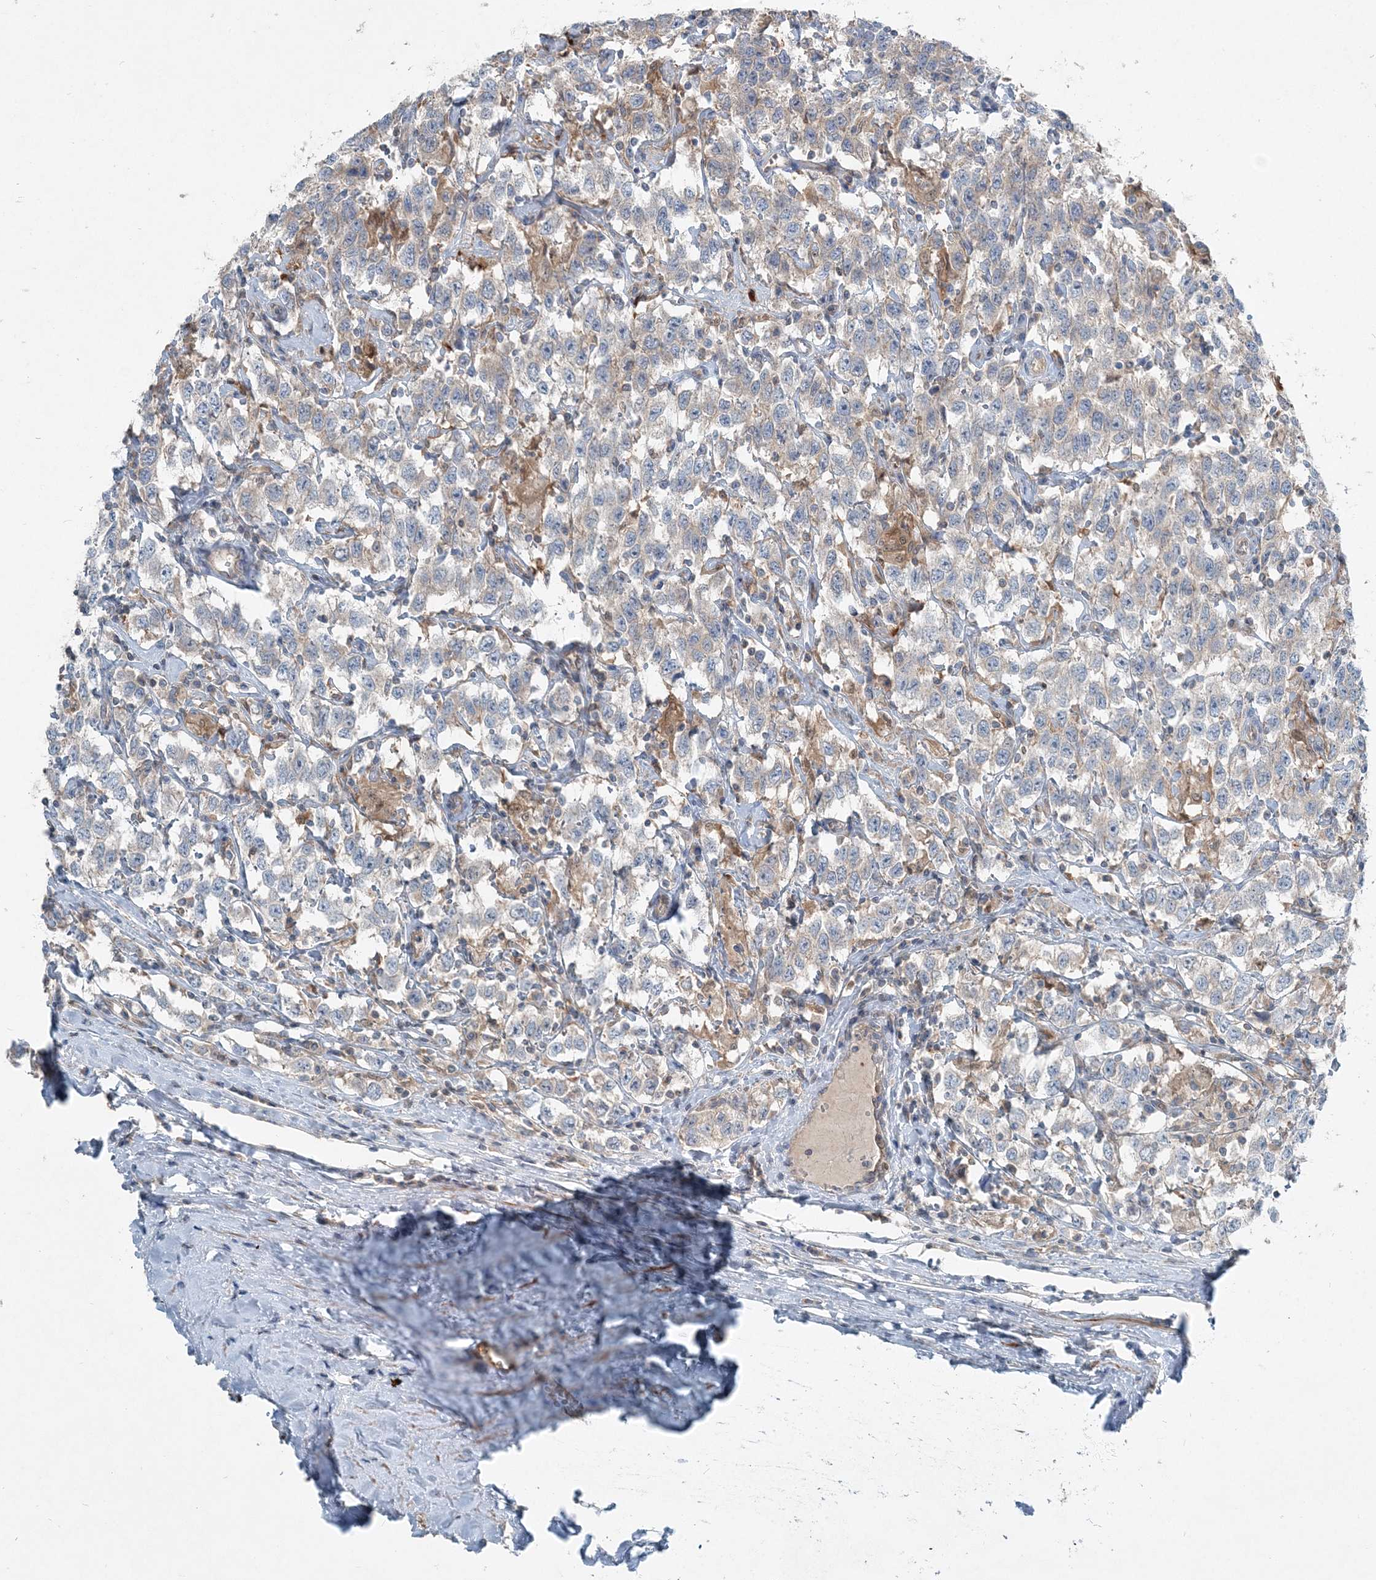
{"staining": {"intensity": "negative", "quantity": "none", "location": "none"}, "tissue": "testis cancer", "cell_type": "Tumor cells", "image_type": "cancer", "snomed": [{"axis": "morphology", "description": "Seminoma, NOS"}, {"axis": "topography", "description": "Testis"}], "caption": "Immunohistochemistry (IHC) histopathology image of seminoma (testis) stained for a protein (brown), which shows no staining in tumor cells.", "gene": "ARMH1", "patient": {"sex": "male", "age": 41}}